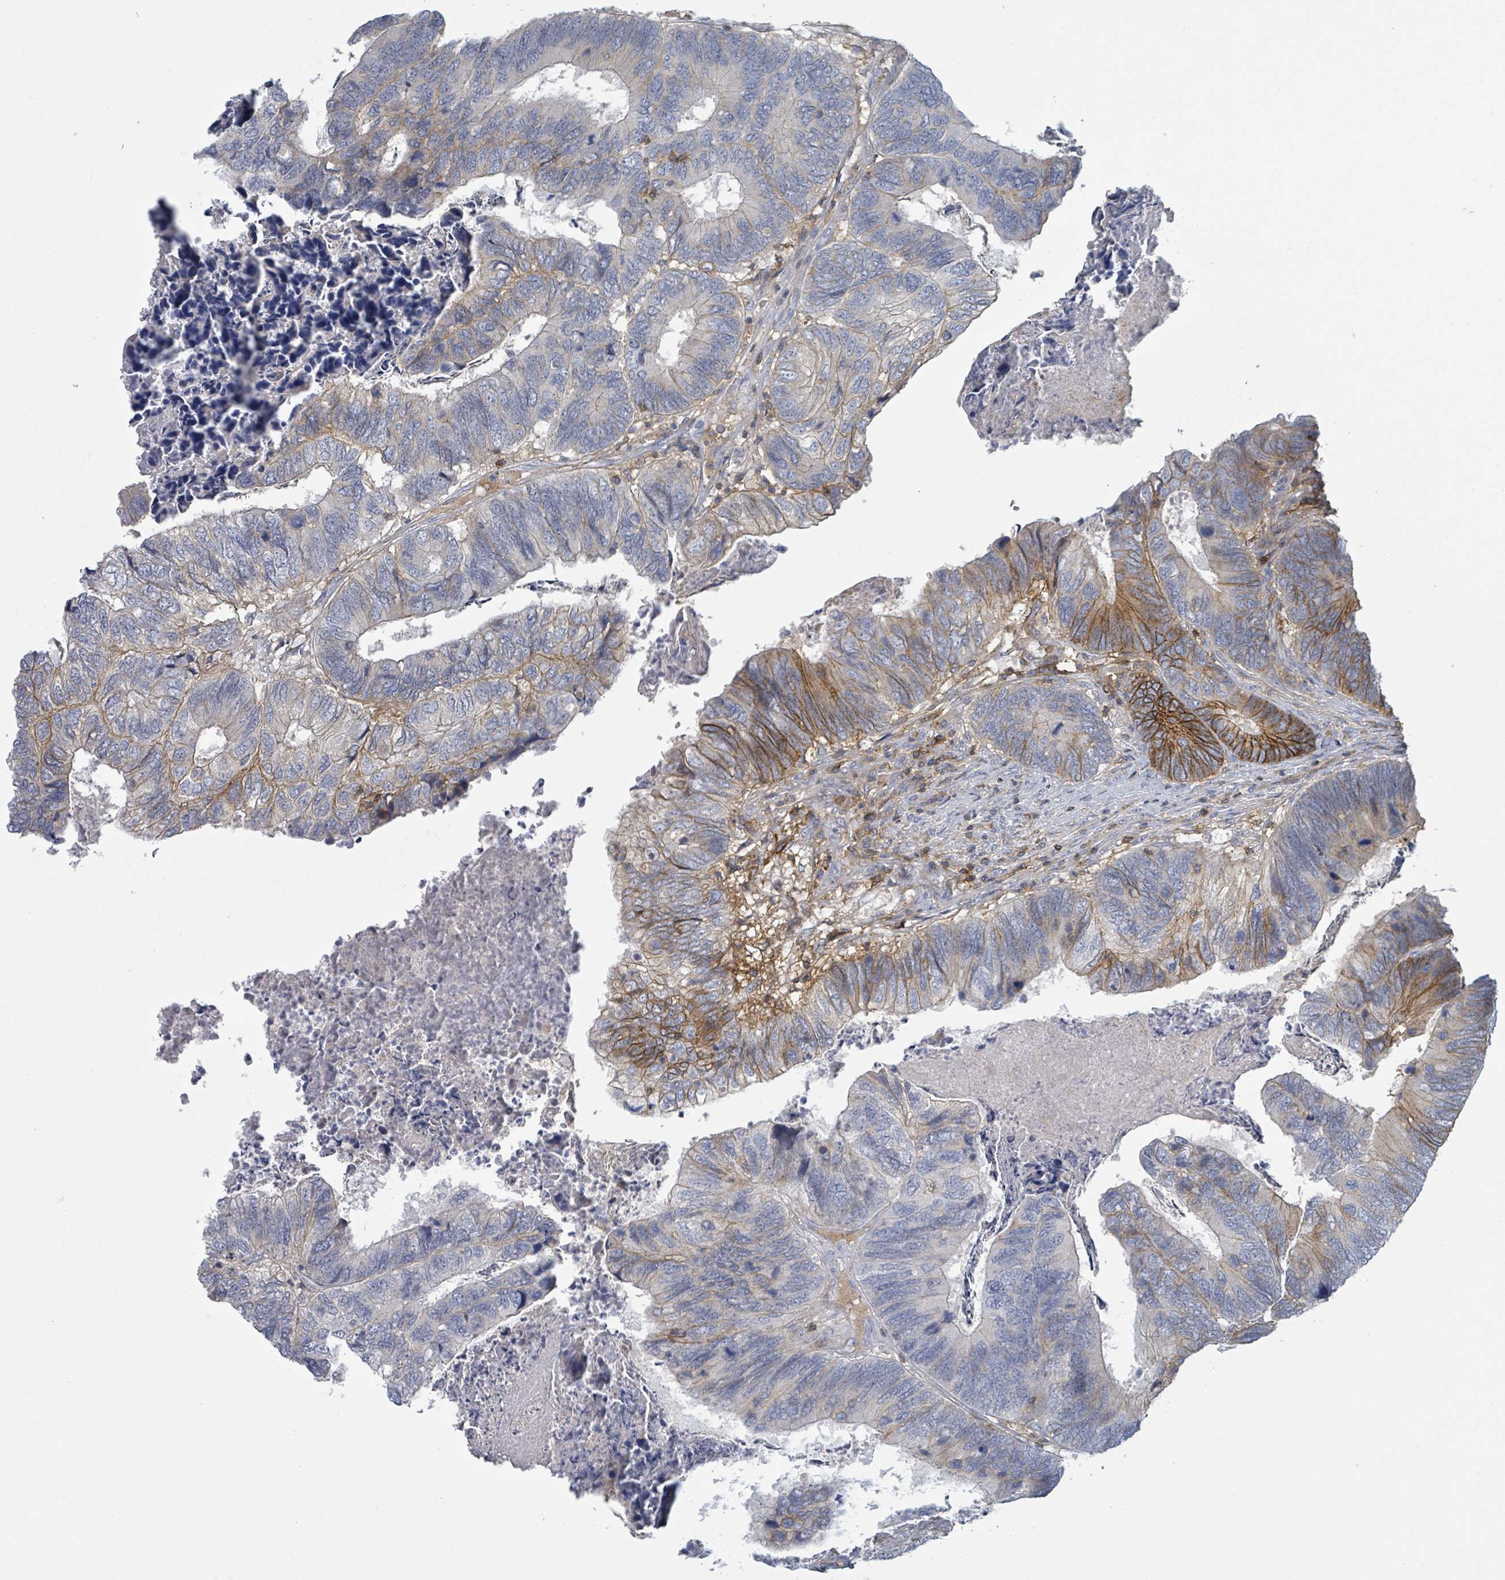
{"staining": {"intensity": "strong", "quantity": "<25%", "location": "cytoplasmic/membranous"}, "tissue": "colorectal cancer", "cell_type": "Tumor cells", "image_type": "cancer", "snomed": [{"axis": "morphology", "description": "Adenocarcinoma, NOS"}, {"axis": "topography", "description": "Colon"}], "caption": "Protein staining of adenocarcinoma (colorectal) tissue exhibits strong cytoplasmic/membranous staining in about <25% of tumor cells. Immunohistochemistry (ihc) stains the protein of interest in brown and the nuclei are stained blue.", "gene": "TNFRSF14", "patient": {"sex": "female", "age": 67}}